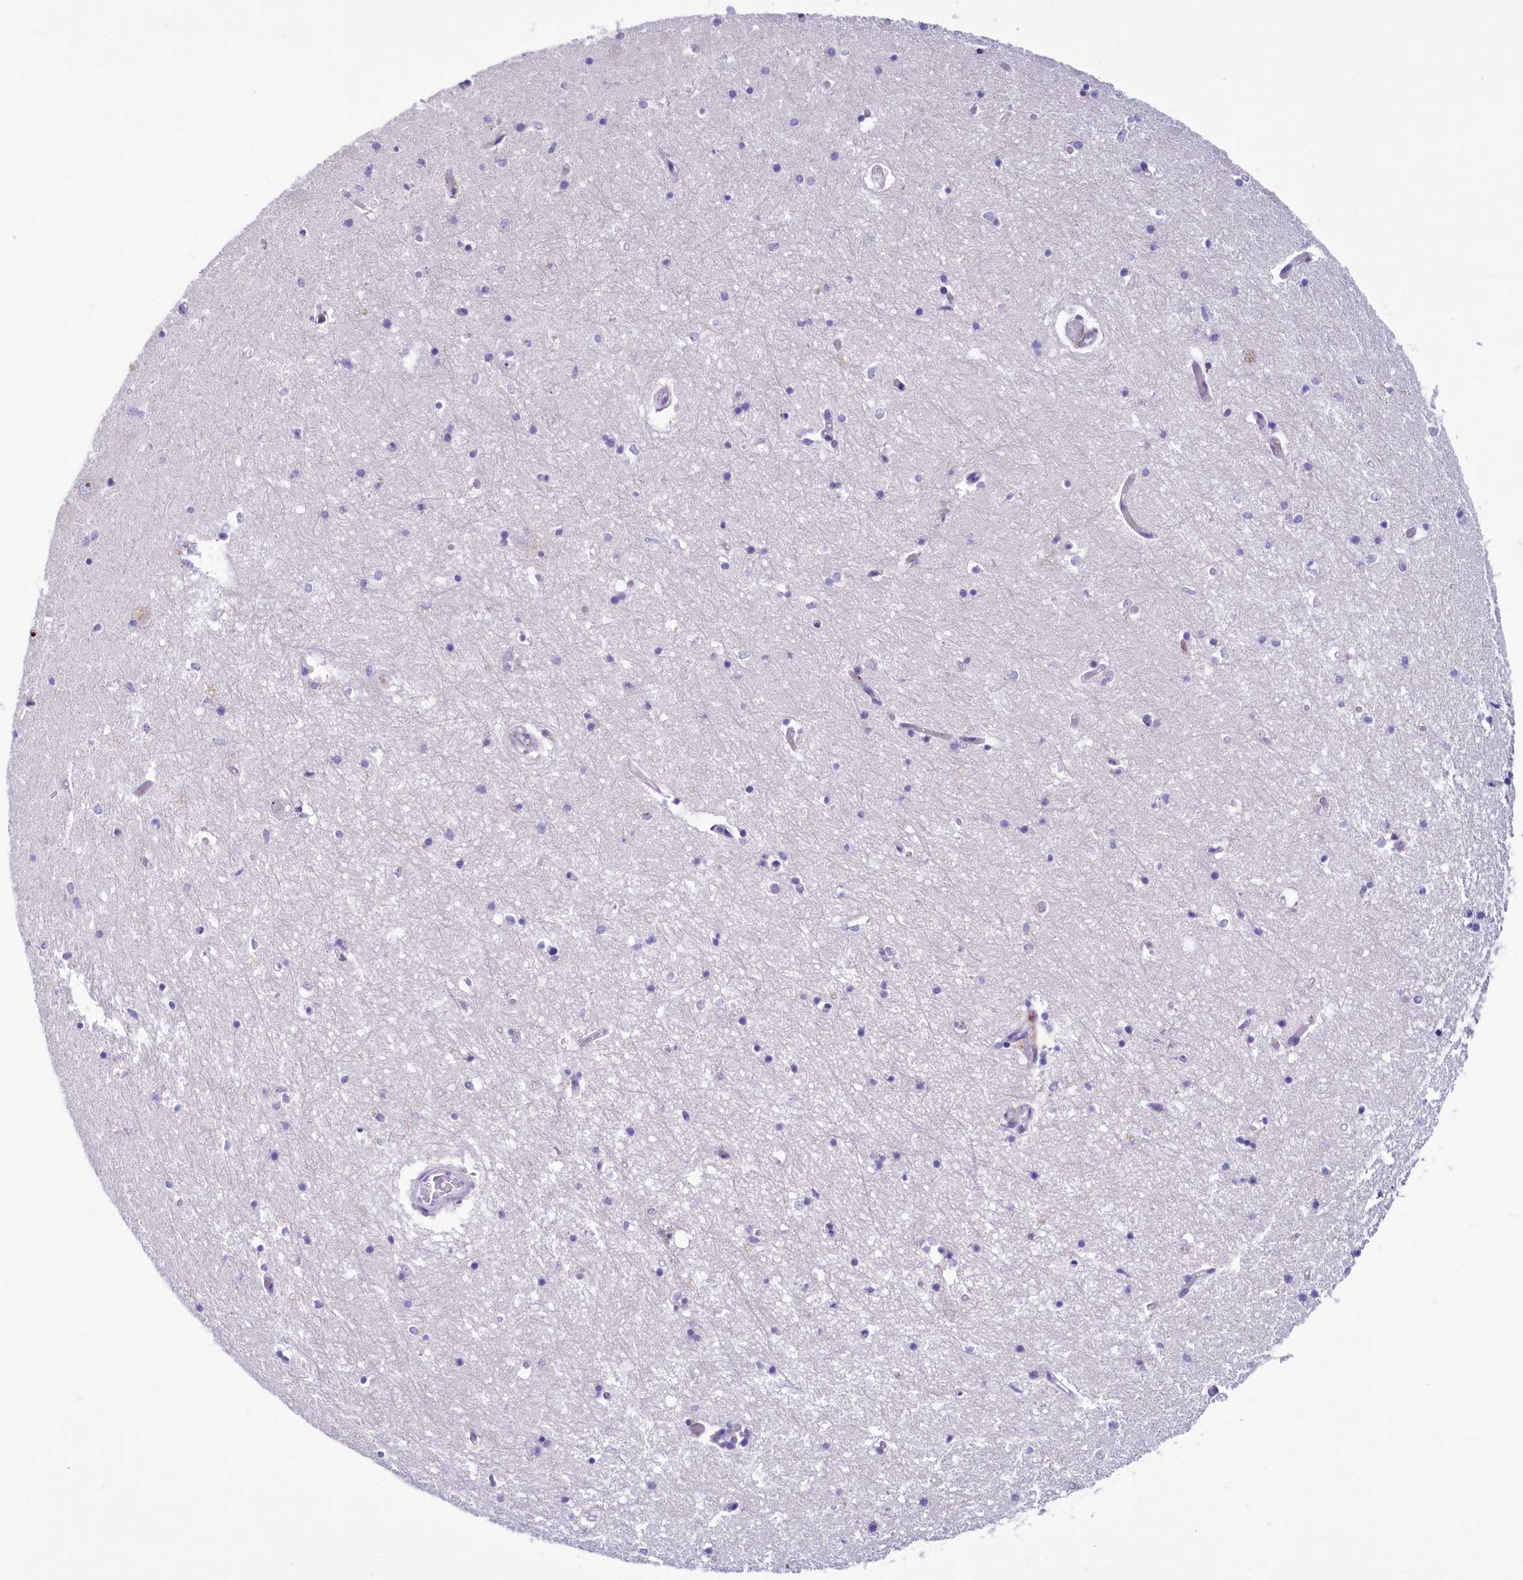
{"staining": {"intensity": "negative", "quantity": "none", "location": "none"}, "tissue": "hippocampus", "cell_type": "Glial cells", "image_type": "normal", "snomed": [{"axis": "morphology", "description": "Normal tissue, NOS"}, {"axis": "topography", "description": "Hippocampus"}], "caption": "IHC image of unremarkable human hippocampus stained for a protein (brown), which demonstrates no staining in glial cells.", "gene": "SH3TC2", "patient": {"sex": "male", "age": 70}}